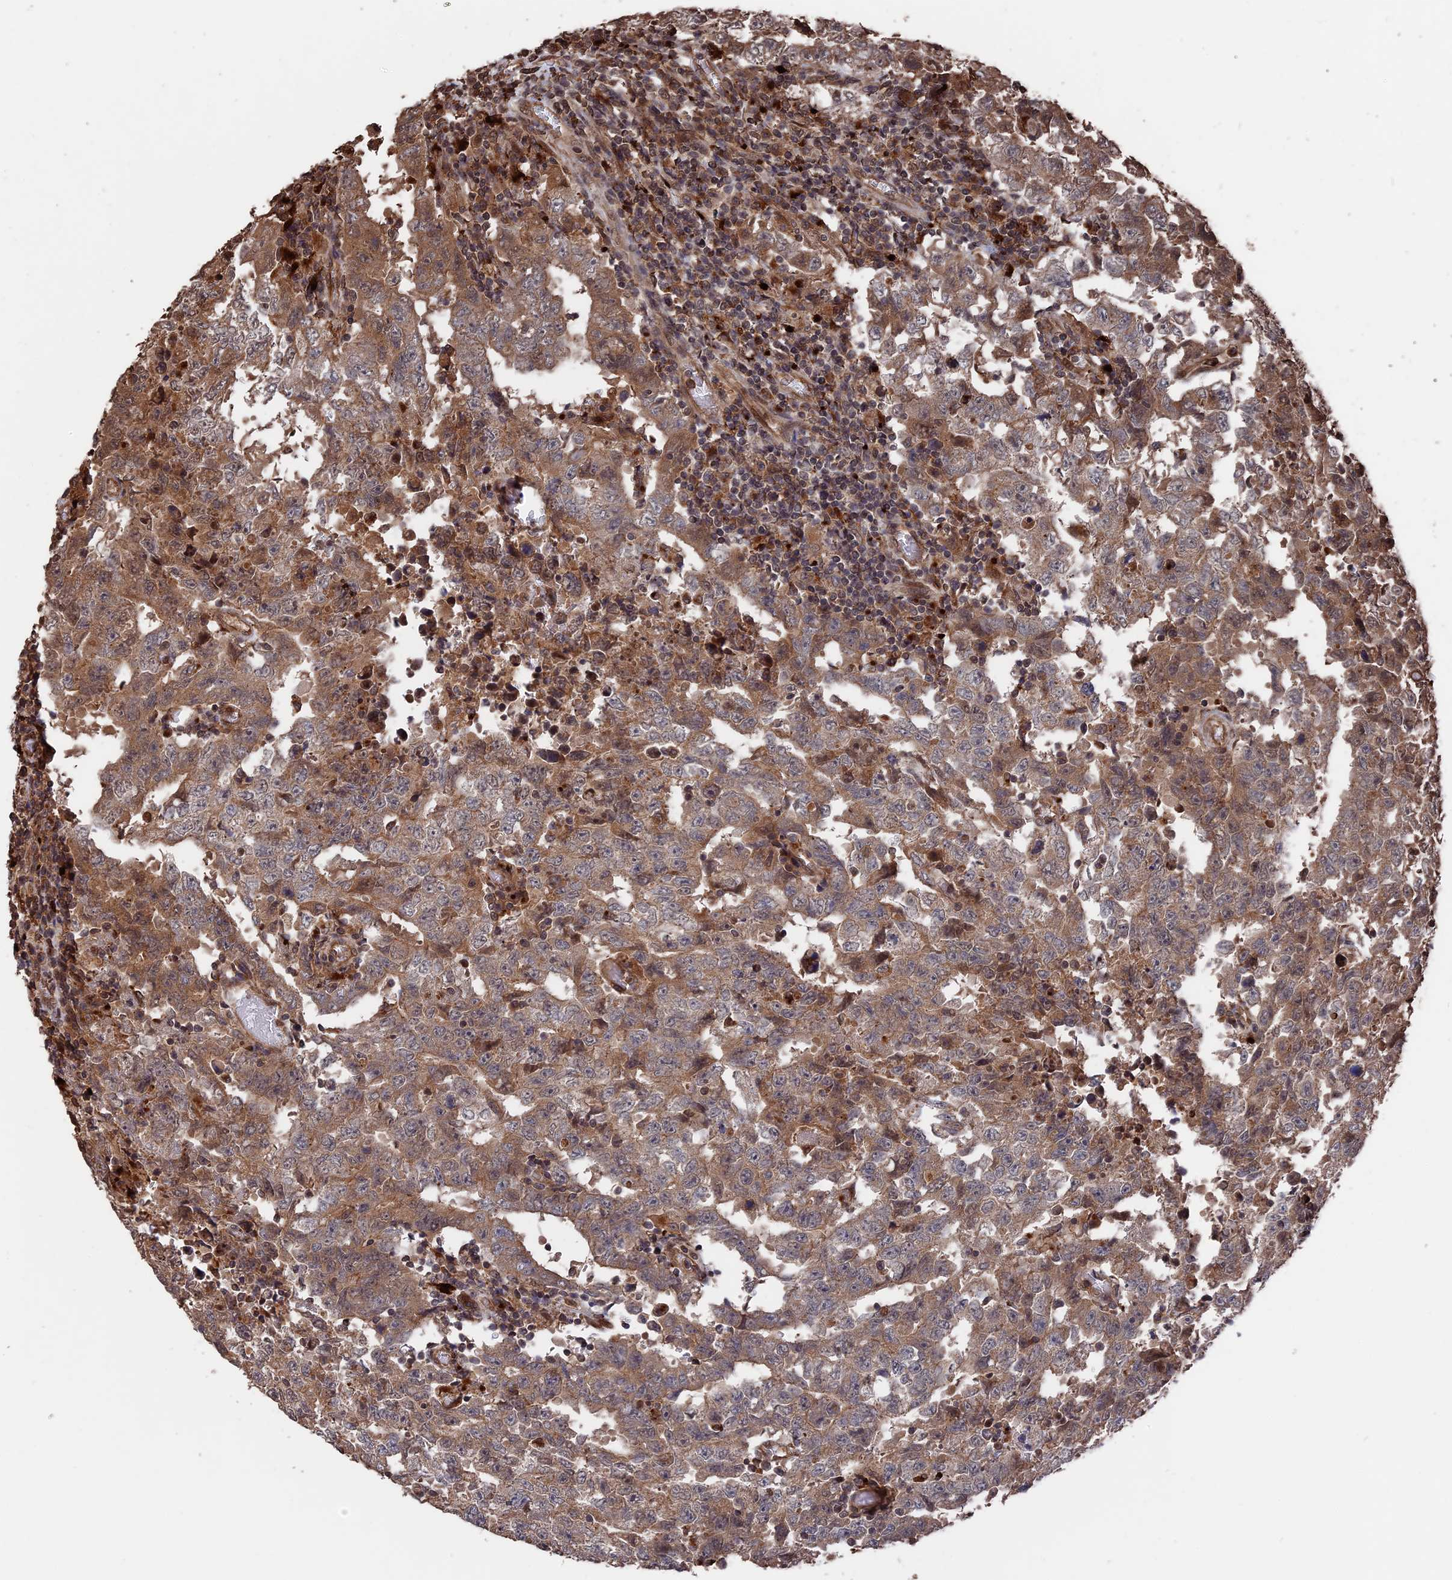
{"staining": {"intensity": "moderate", "quantity": ">75%", "location": "cytoplasmic/membranous"}, "tissue": "testis cancer", "cell_type": "Tumor cells", "image_type": "cancer", "snomed": [{"axis": "morphology", "description": "Carcinoma, Embryonal, NOS"}, {"axis": "topography", "description": "Testis"}], "caption": "Protein expression analysis of testis cancer (embryonal carcinoma) exhibits moderate cytoplasmic/membranous expression in about >75% of tumor cells.", "gene": "TELO2", "patient": {"sex": "male", "age": 26}}